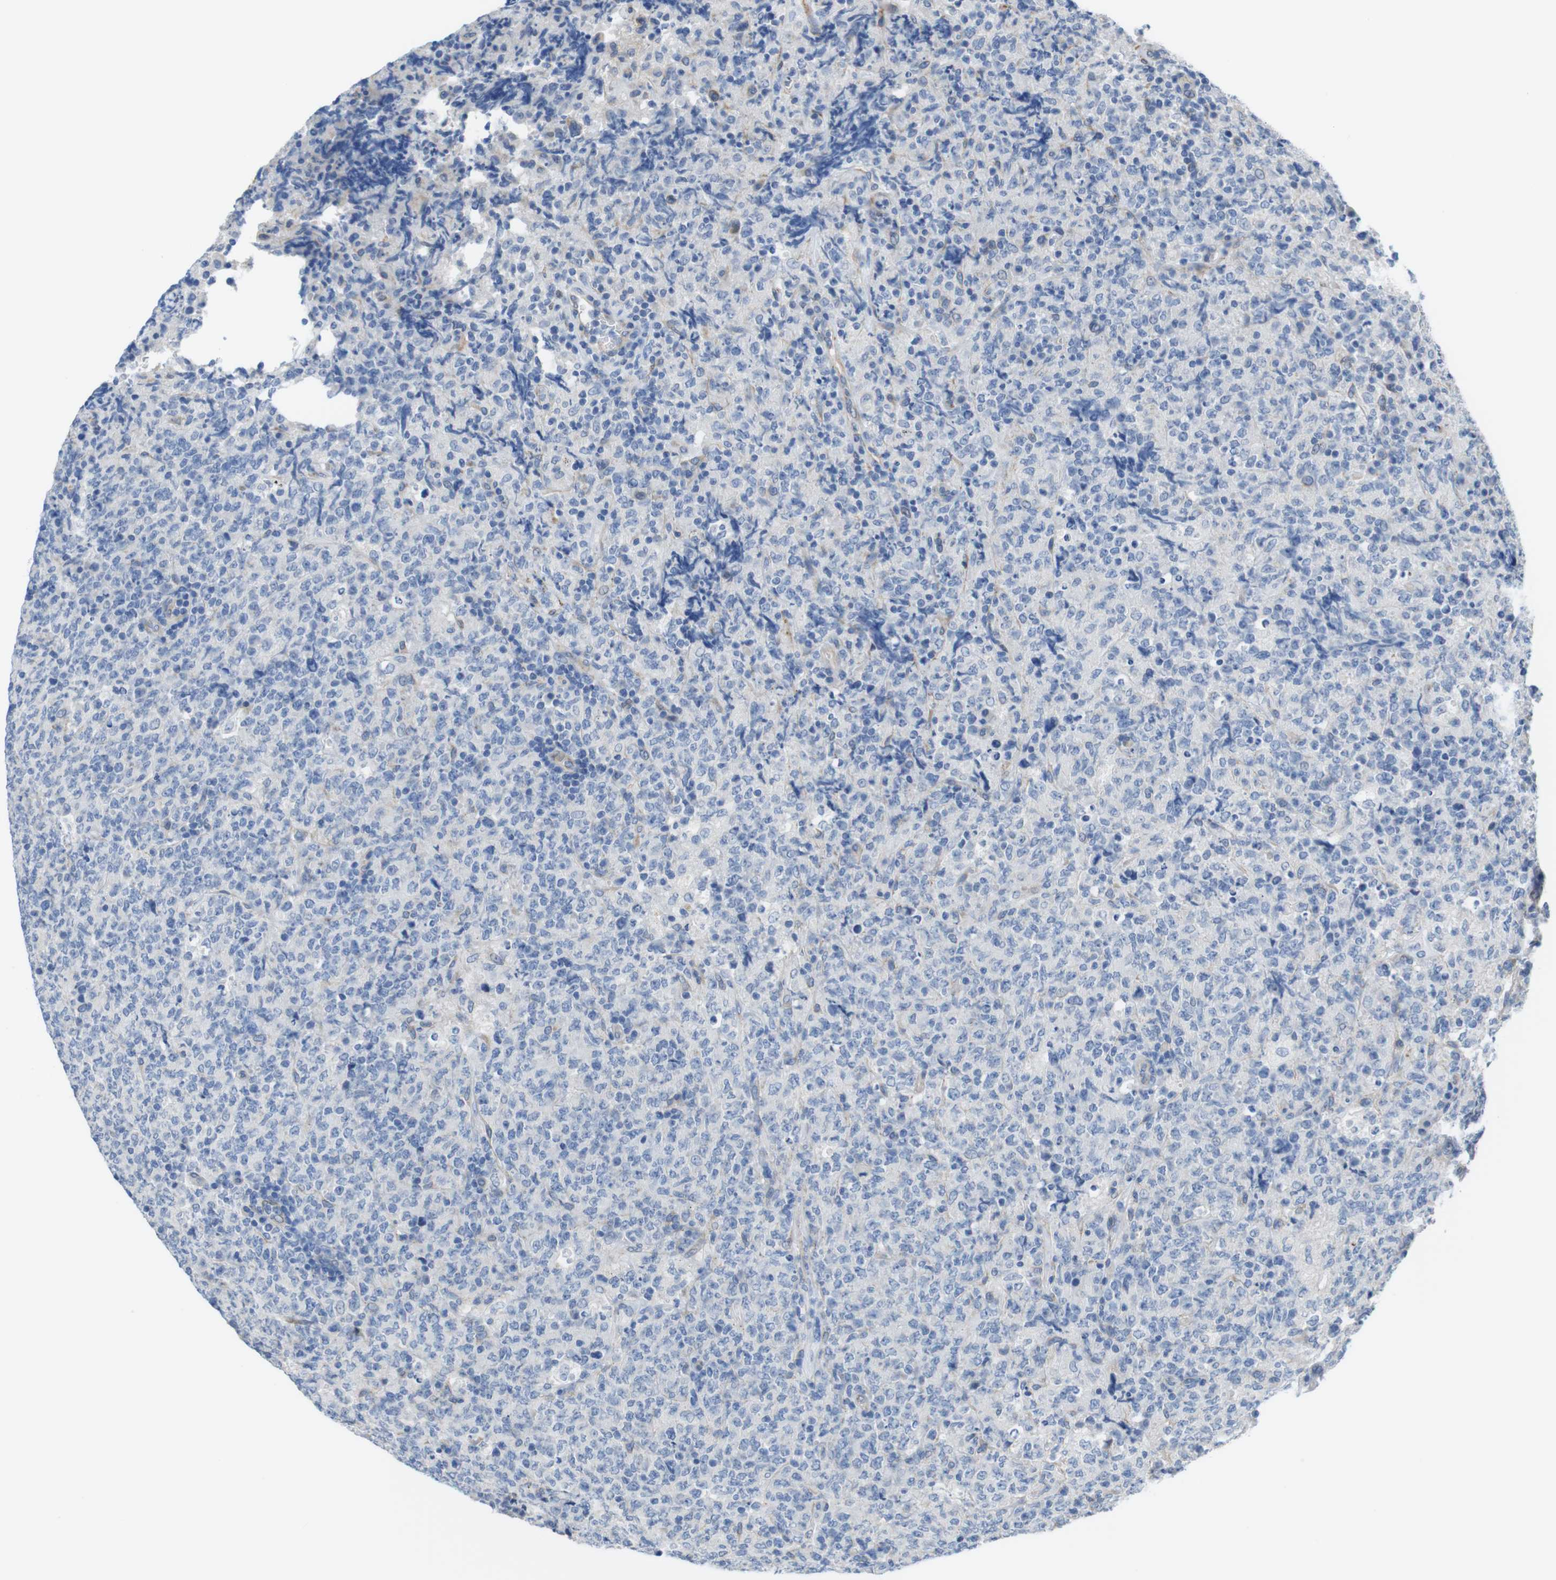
{"staining": {"intensity": "negative", "quantity": "none", "location": "none"}, "tissue": "lymphoma", "cell_type": "Tumor cells", "image_type": "cancer", "snomed": [{"axis": "morphology", "description": "Malignant lymphoma, non-Hodgkin's type, High grade"}, {"axis": "topography", "description": "Tonsil"}], "caption": "This micrograph is of high-grade malignant lymphoma, non-Hodgkin's type stained with immunohistochemistry to label a protein in brown with the nuclei are counter-stained blue. There is no staining in tumor cells.", "gene": "CDH8", "patient": {"sex": "female", "age": 36}}